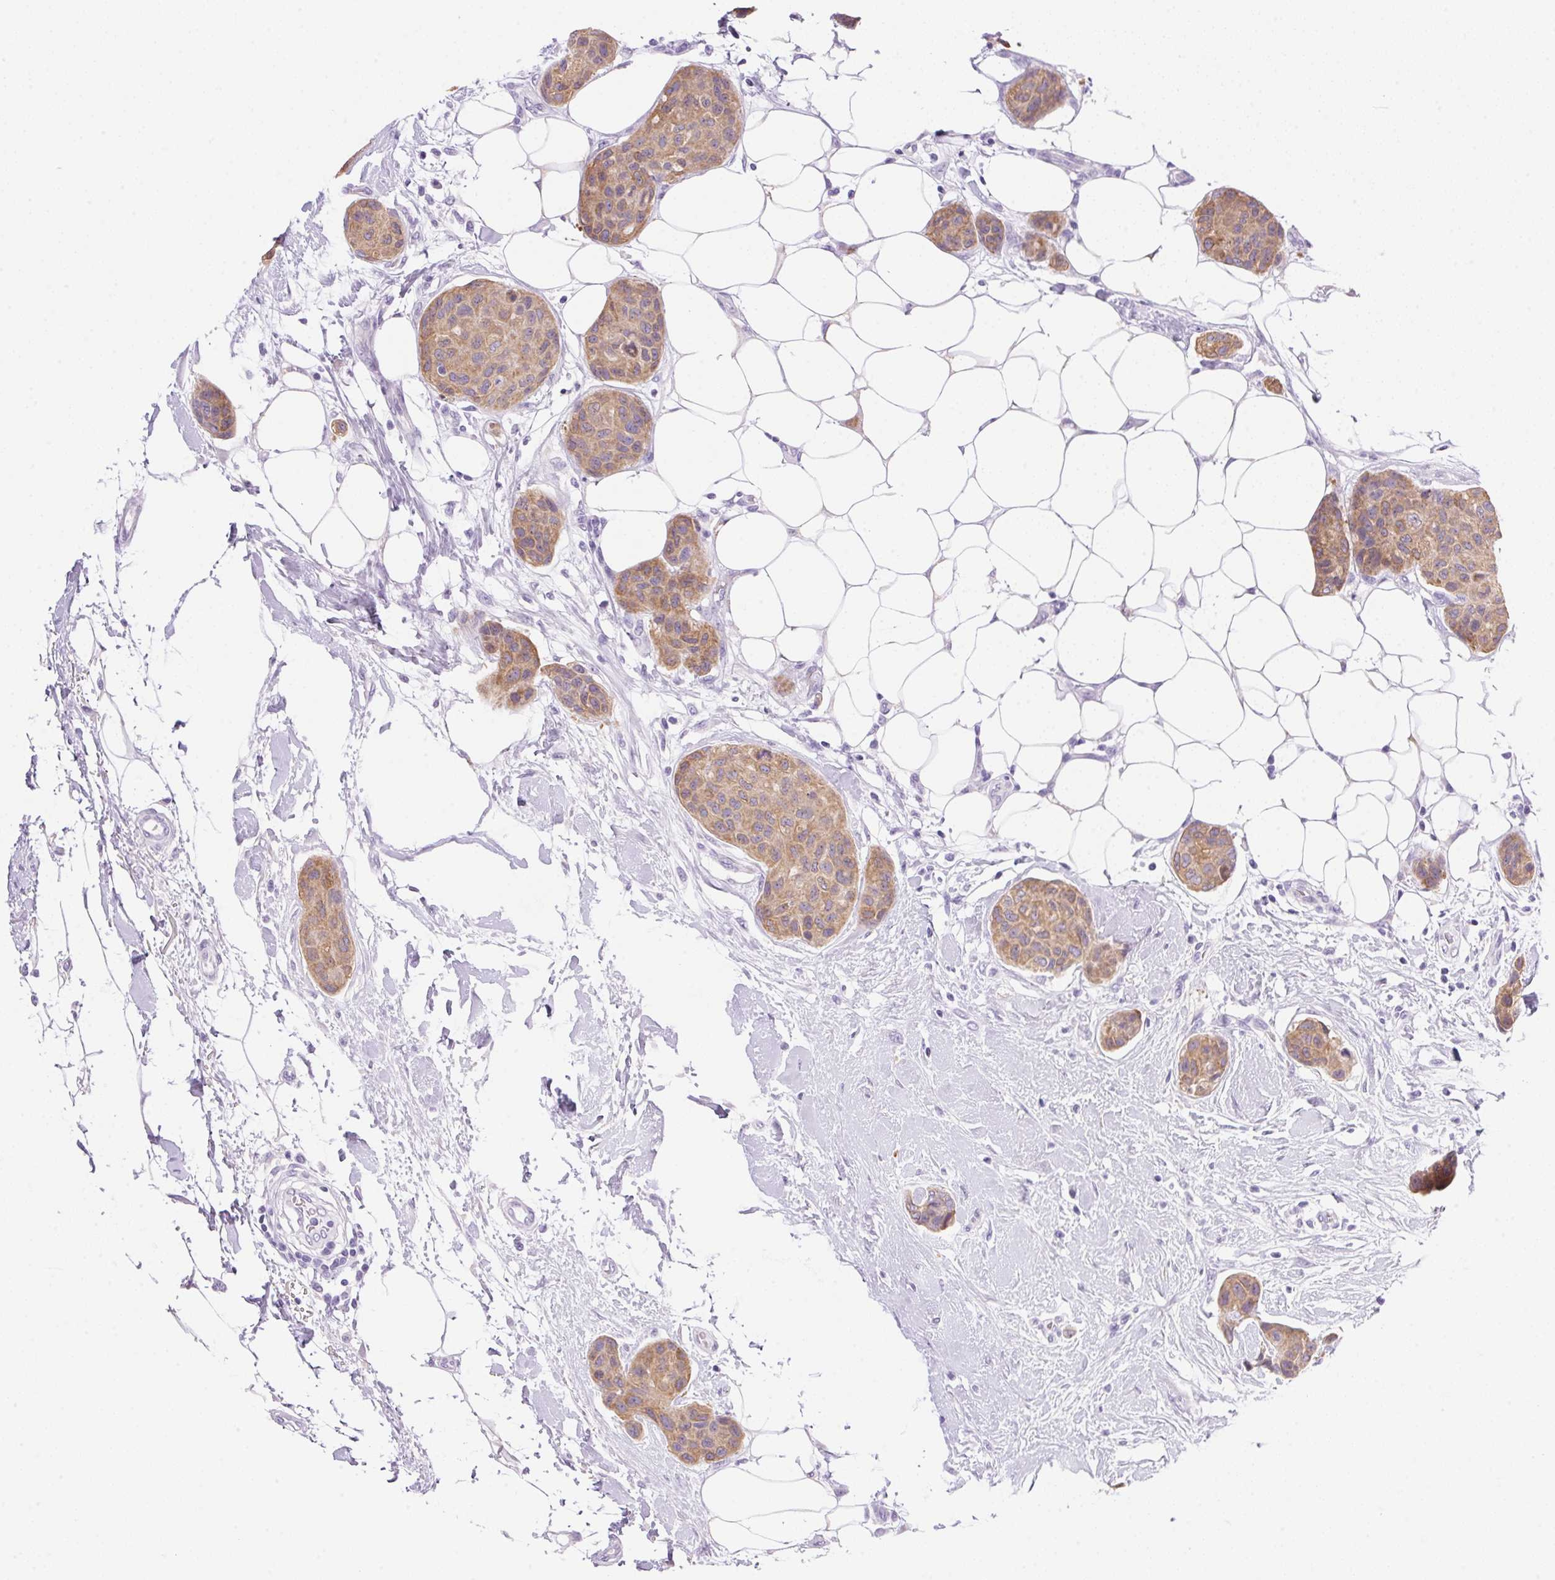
{"staining": {"intensity": "moderate", "quantity": ">75%", "location": "cytoplasmic/membranous"}, "tissue": "breast cancer", "cell_type": "Tumor cells", "image_type": "cancer", "snomed": [{"axis": "morphology", "description": "Duct carcinoma"}, {"axis": "topography", "description": "Breast"}, {"axis": "topography", "description": "Lymph node"}], "caption": "Approximately >75% of tumor cells in human breast infiltrating ductal carcinoma exhibit moderate cytoplasmic/membranous protein staining as visualized by brown immunohistochemical staining.", "gene": "DHCR24", "patient": {"sex": "female", "age": 80}}